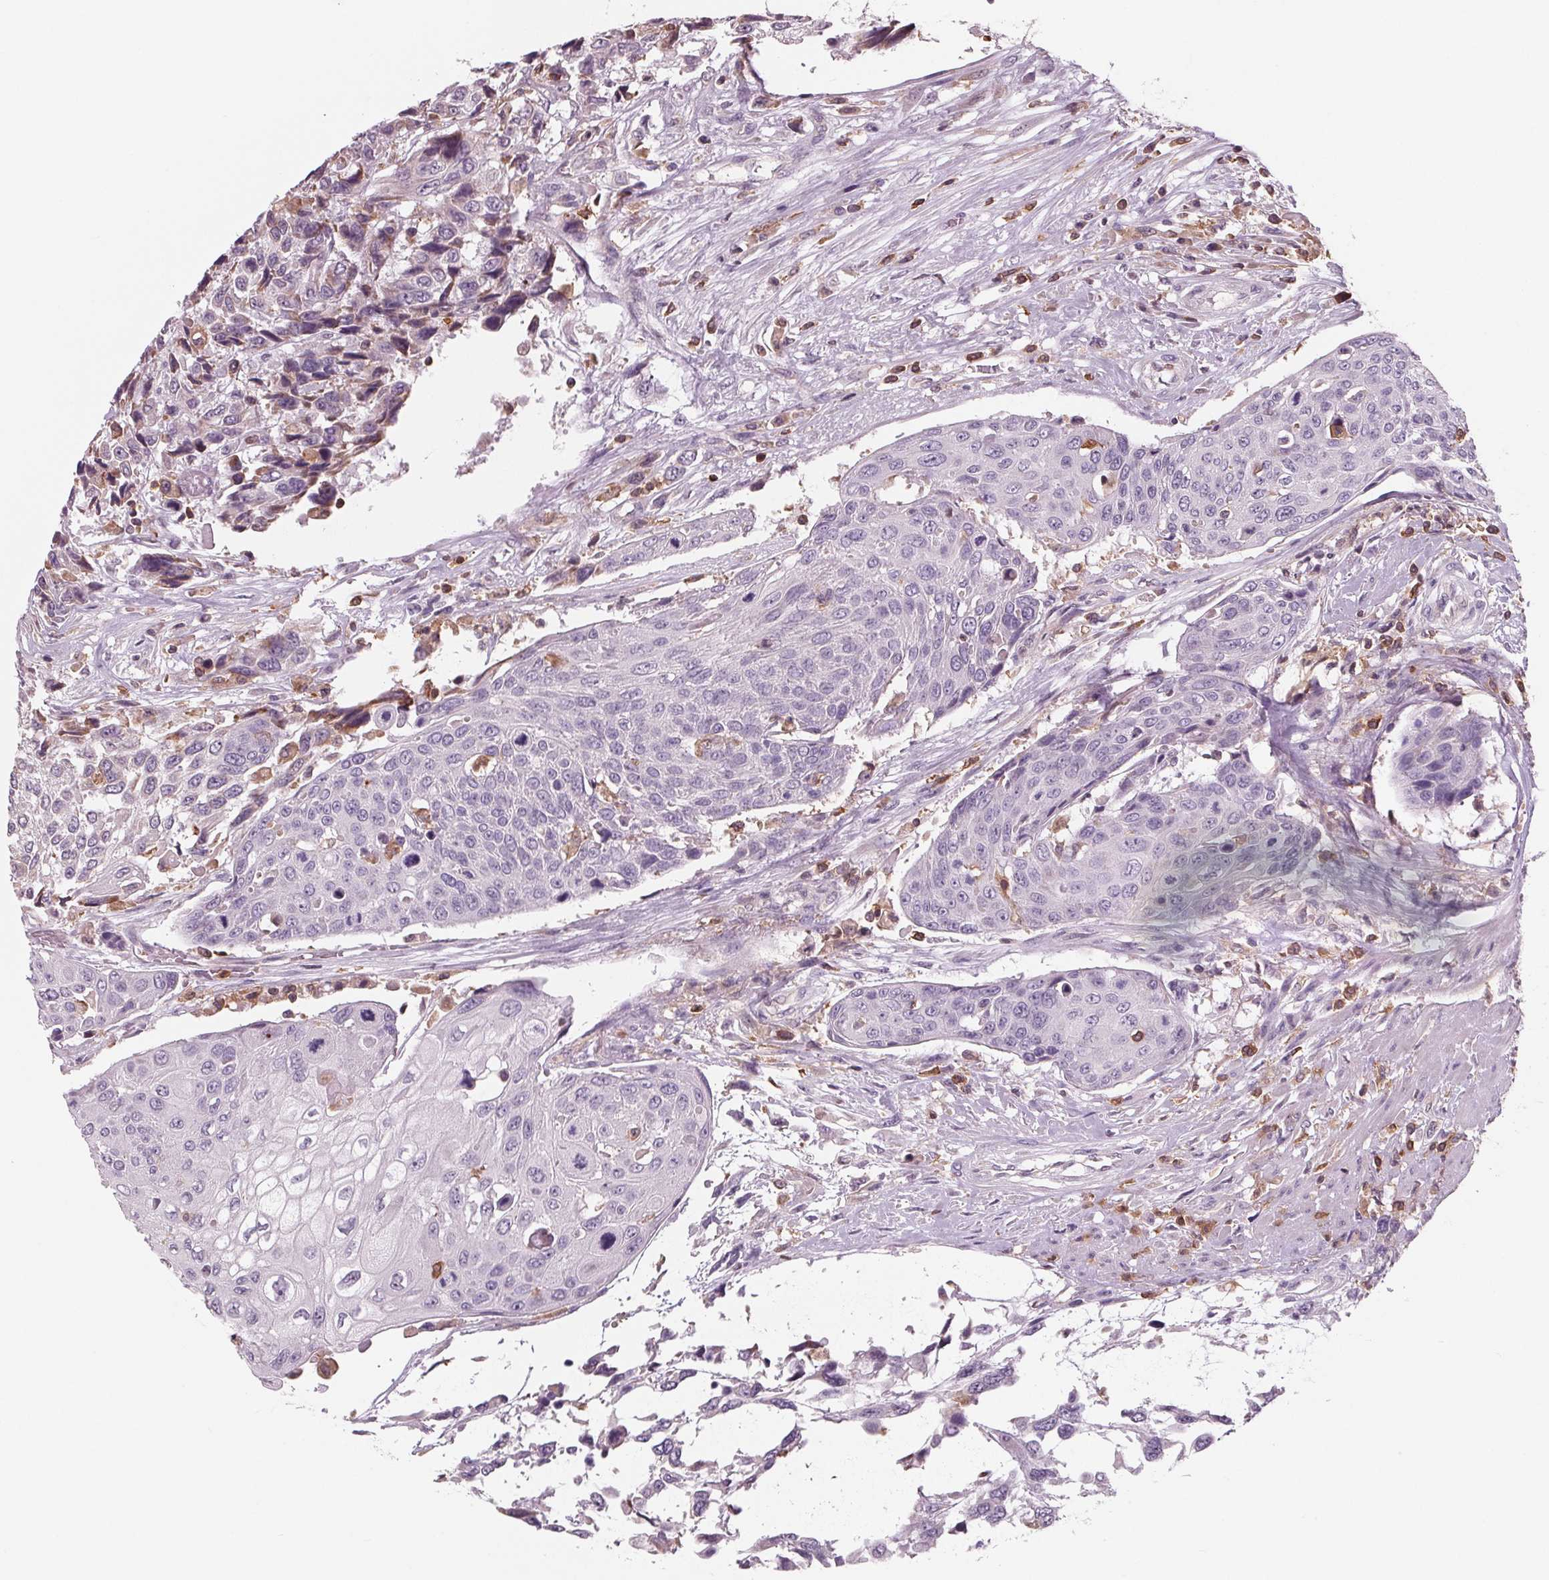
{"staining": {"intensity": "negative", "quantity": "none", "location": "none"}, "tissue": "urothelial cancer", "cell_type": "Tumor cells", "image_type": "cancer", "snomed": [{"axis": "morphology", "description": "Urothelial carcinoma, High grade"}, {"axis": "topography", "description": "Urinary bladder"}], "caption": "Protein analysis of urothelial cancer reveals no significant positivity in tumor cells.", "gene": "ARHGAP25", "patient": {"sex": "female", "age": 70}}